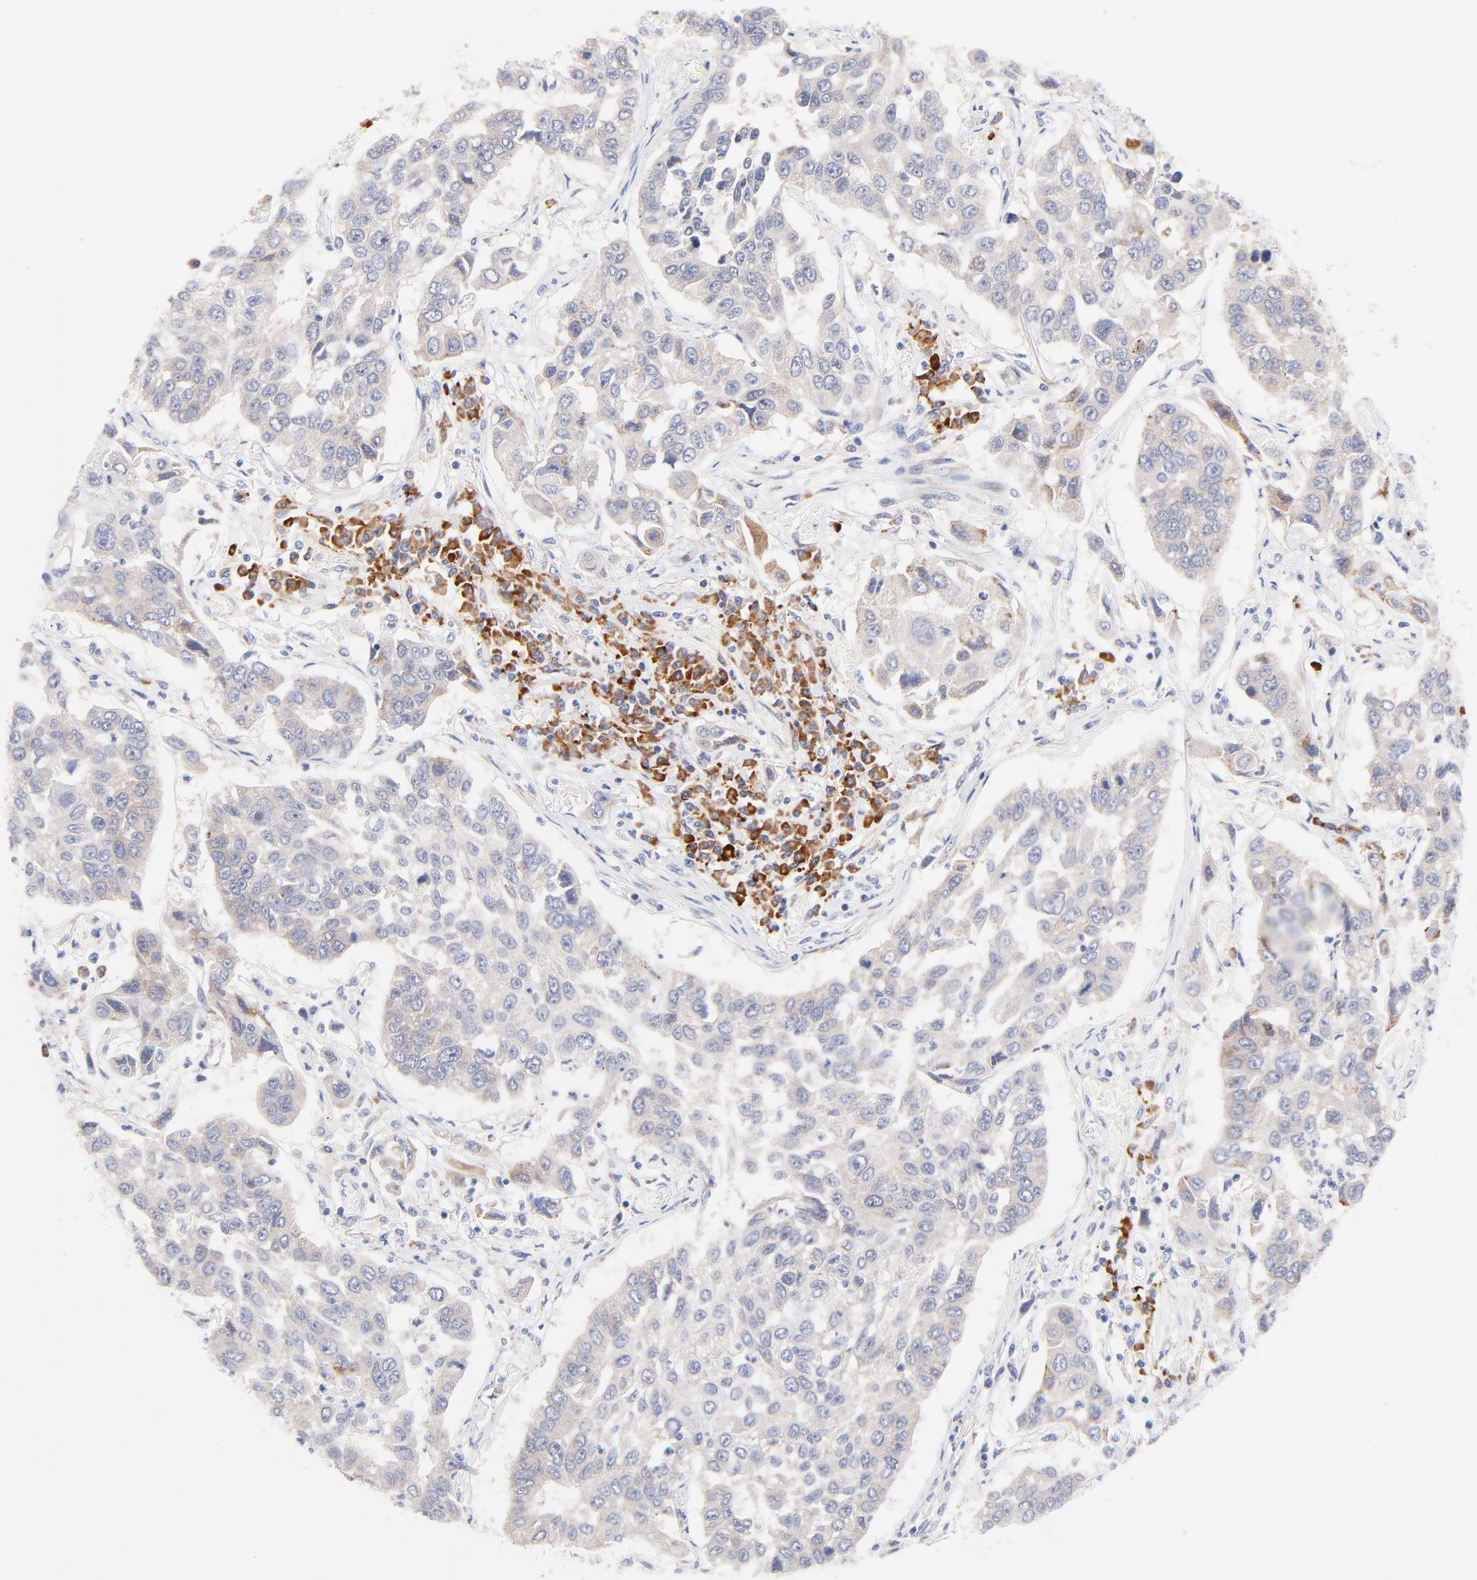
{"staining": {"intensity": "negative", "quantity": "none", "location": "none"}, "tissue": "lung cancer", "cell_type": "Tumor cells", "image_type": "cancer", "snomed": [{"axis": "morphology", "description": "Squamous cell carcinoma, NOS"}, {"axis": "topography", "description": "Lung"}], "caption": "An immunohistochemistry histopathology image of squamous cell carcinoma (lung) is shown. There is no staining in tumor cells of squamous cell carcinoma (lung).", "gene": "AFF2", "patient": {"sex": "male", "age": 71}}